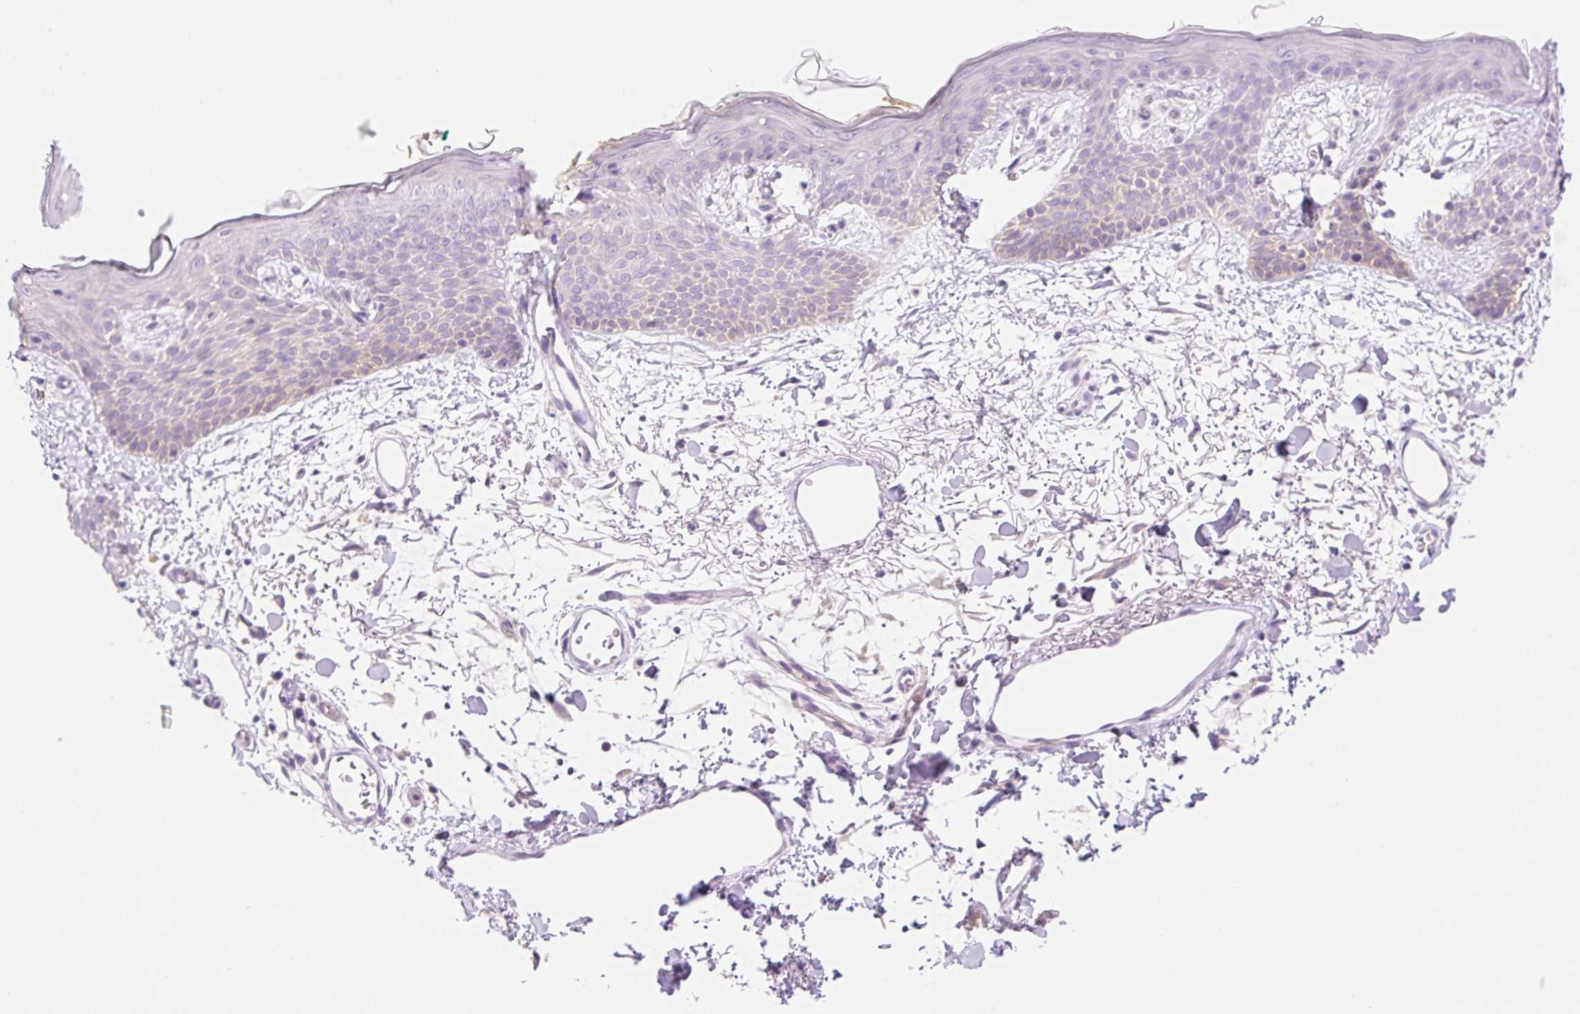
{"staining": {"intensity": "negative", "quantity": "none", "location": "none"}, "tissue": "skin", "cell_type": "Fibroblasts", "image_type": "normal", "snomed": [{"axis": "morphology", "description": "Normal tissue, NOS"}, {"axis": "topography", "description": "Skin"}], "caption": "Fibroblasts are negative for protein expression in benign human skin. Brightfield microscopy of immunohistochemistry (IHC) stained with DAB (3,3'-diaminobenzidine) (brown) and hematoxylin (blue), captured at high magnification.", "gene": "DENND5A", "patient": {"sex": "male", "age": 79}}